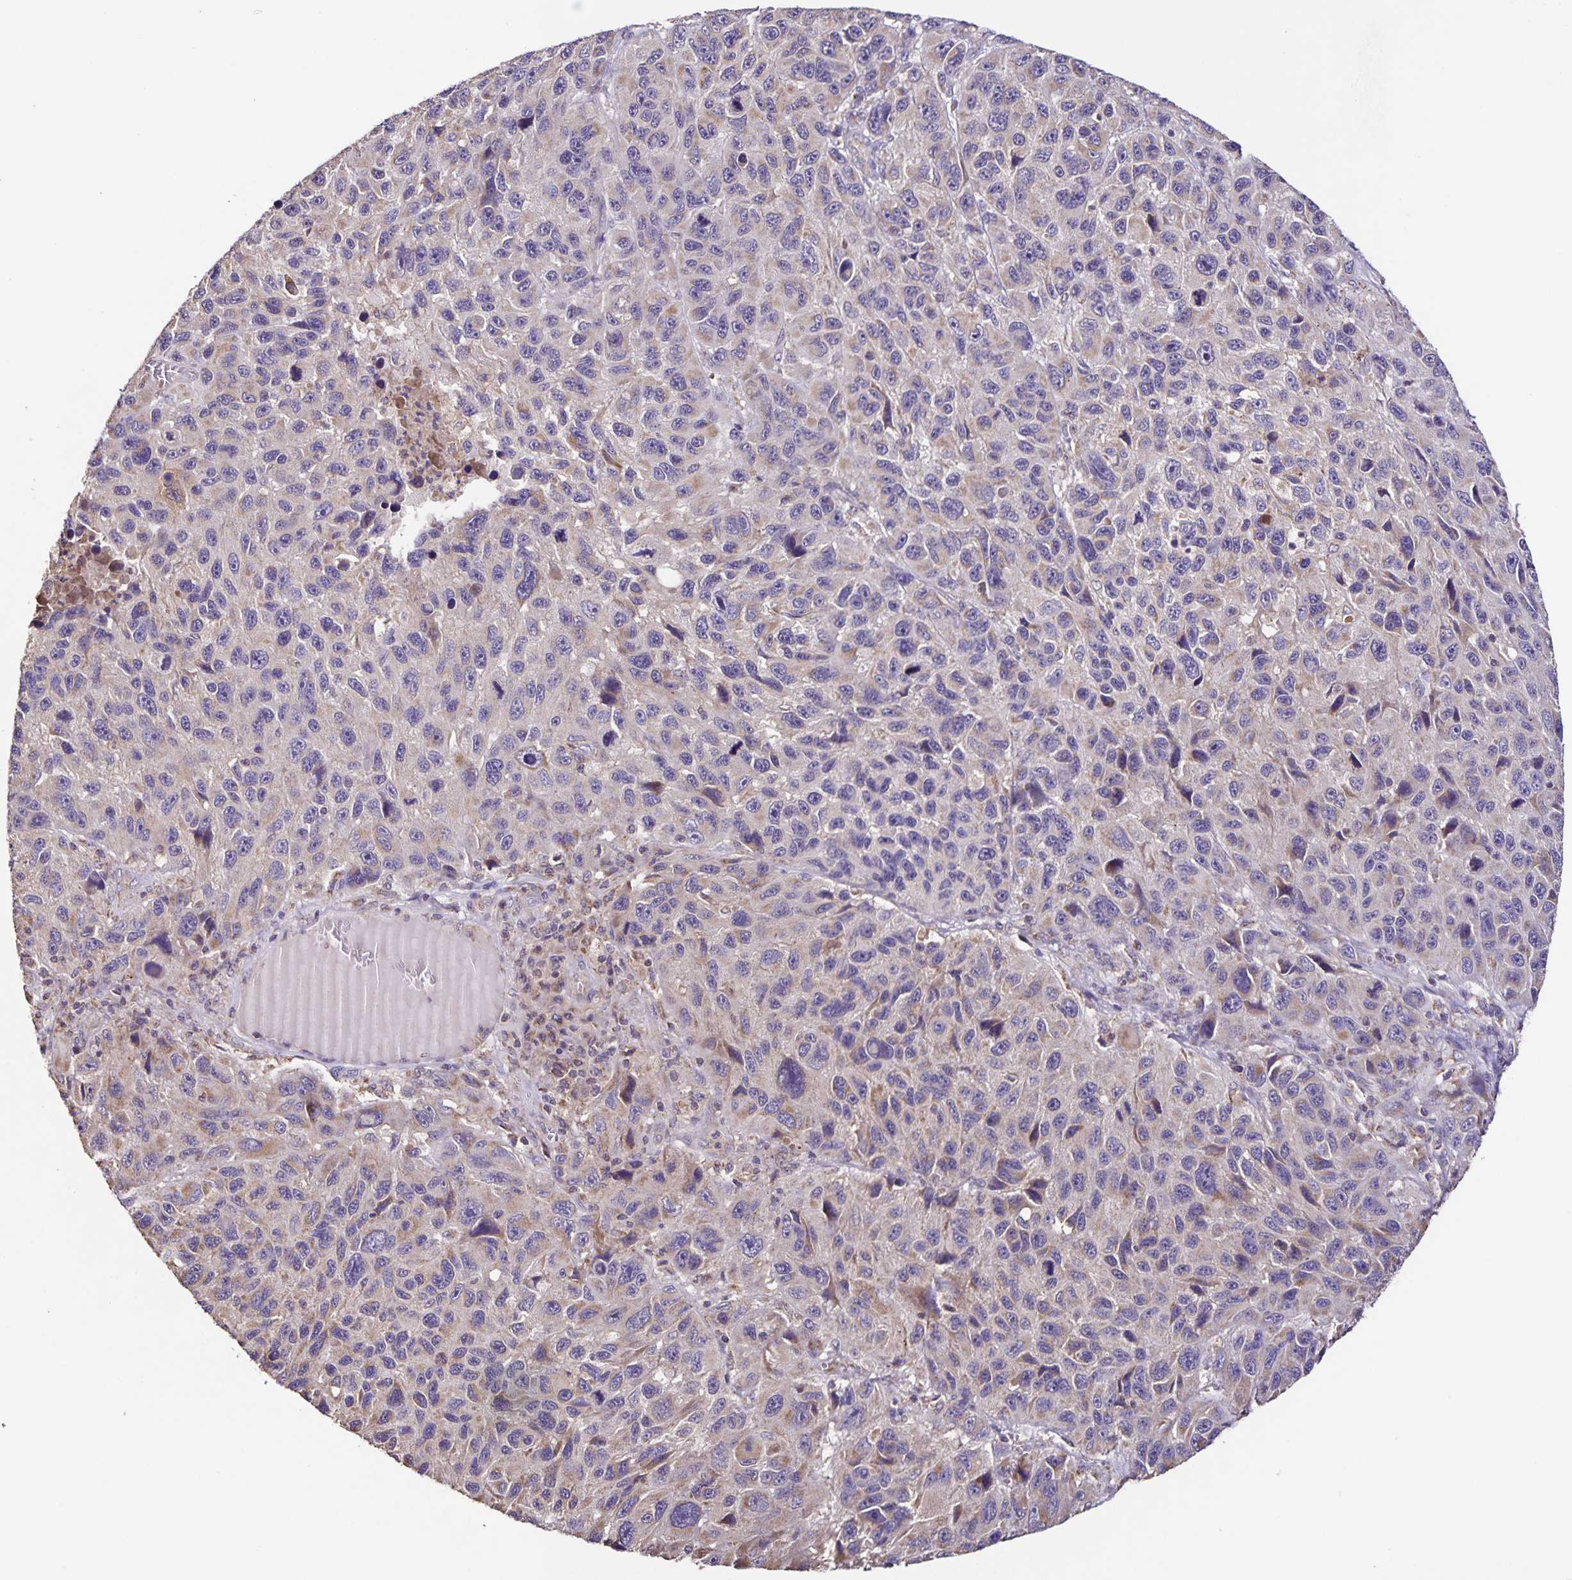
{"staining": {"intensity": "negative", "quantity": "none", "location": "none"}, "tissue": "melanoma", "cell_type": "Tumor cells", "image_type": "cancer", "snomed": [{"axis": "morphology", "description": "Malignant melanoma, NOS"}, {"axis": "topography", "description": "Skin"}], "caption": "Immunohistochemistry of malignant melanoma reveals no staining in tumor cells. Brightfield microscopy of immunohistochemistry stained with DAB (brown) and hematoxylin (blue), captured at high magnification.", "gene": "MAN1A1", "patient": {"sex": "male", "age": 53}}